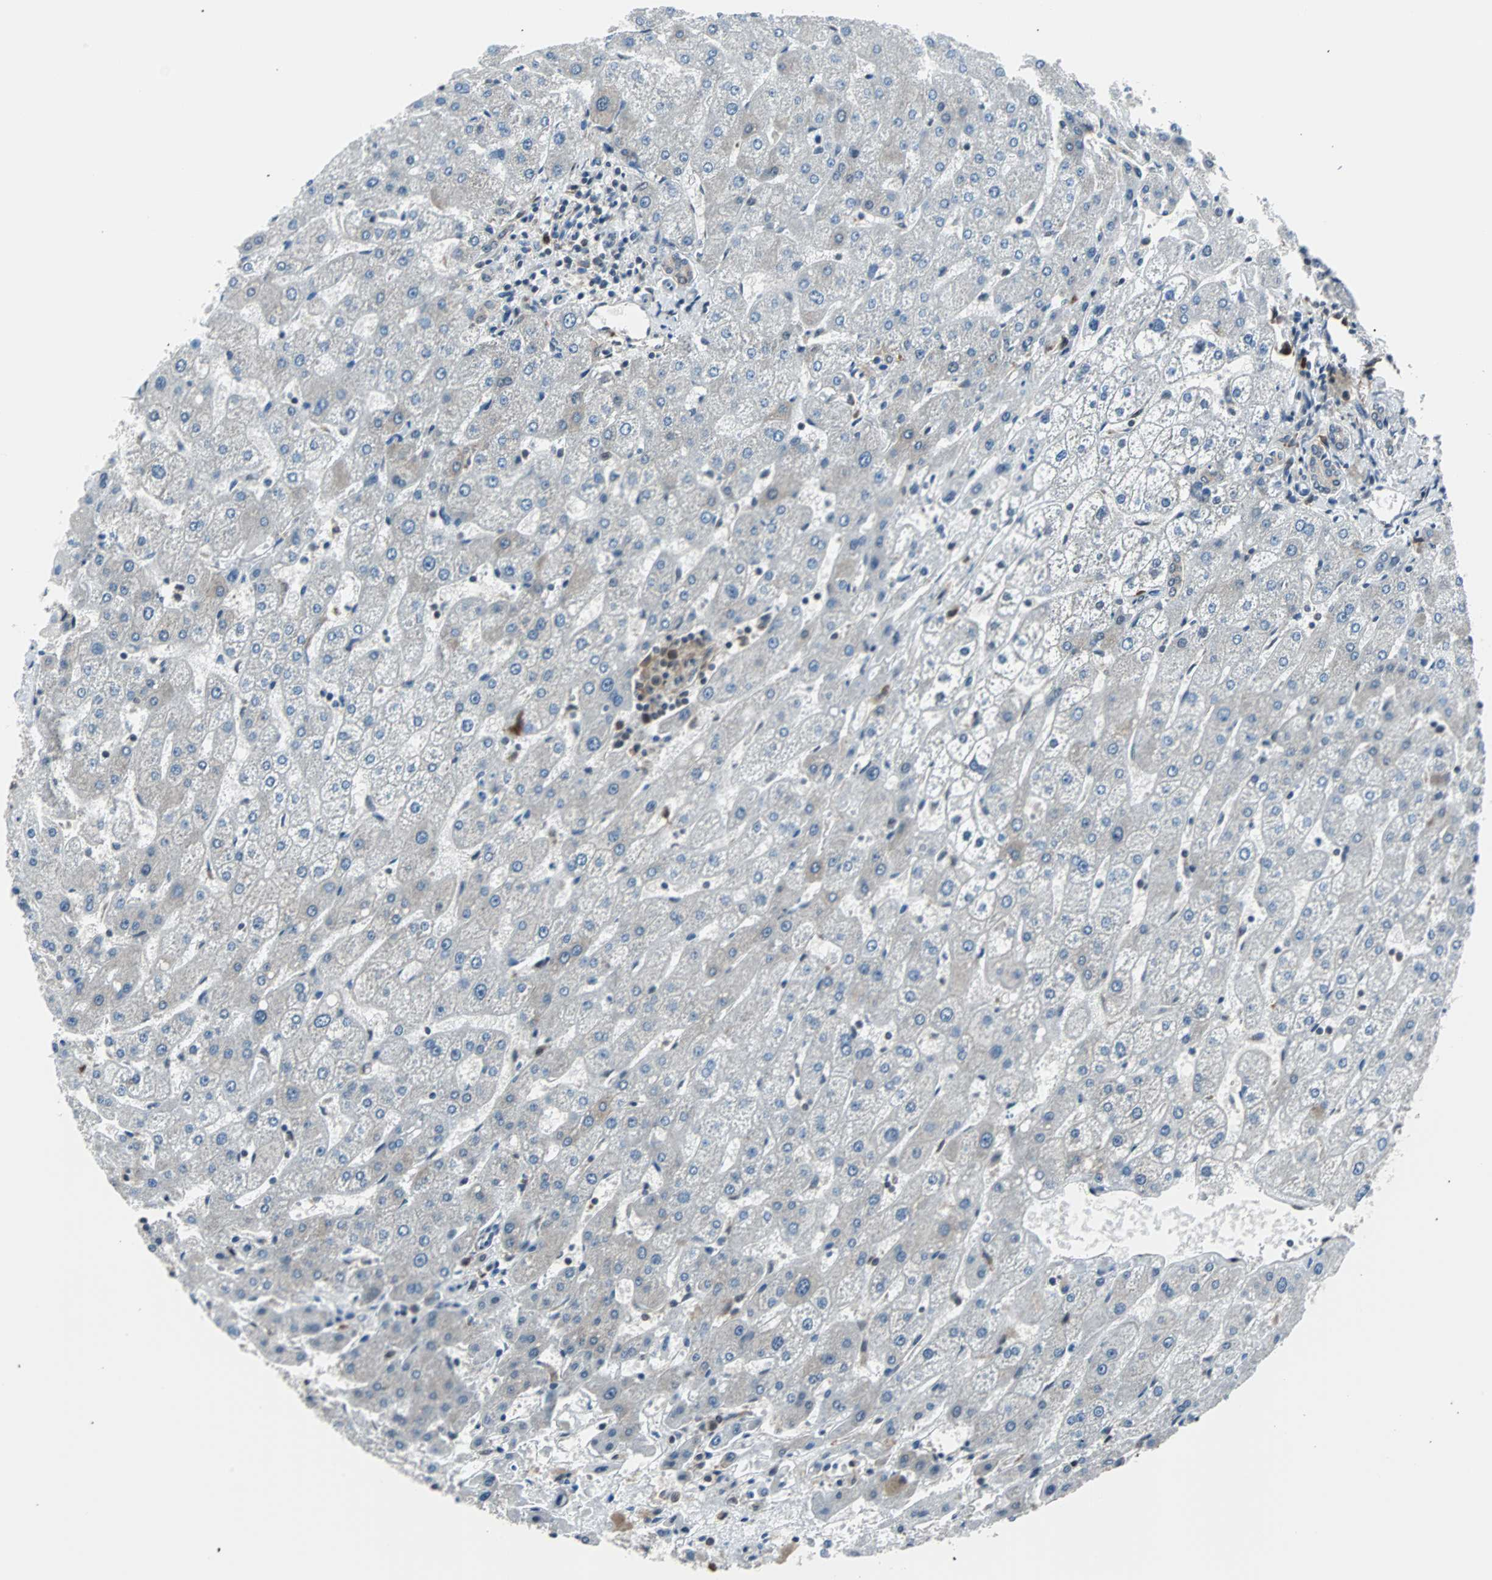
{"staining": {"intensity": "negative", "quantity": "none", "location": "none"}, "tissue": "liver", "cell_type": "Cholangiocytes", "image_type": "normal", "snomed": [{"axis": "morphology", "description": "Normal tissue, NOS"}, {"axis": "topography", "description": "Liver"}], "caption": "High power microscopy micrograph of an immunohistochemistry (IHC) histopathology image of benign liver, revealing no significant staining in cholangiocytes.", "gene": "VCP", "patient": {"sex": "male", "age": 67}}